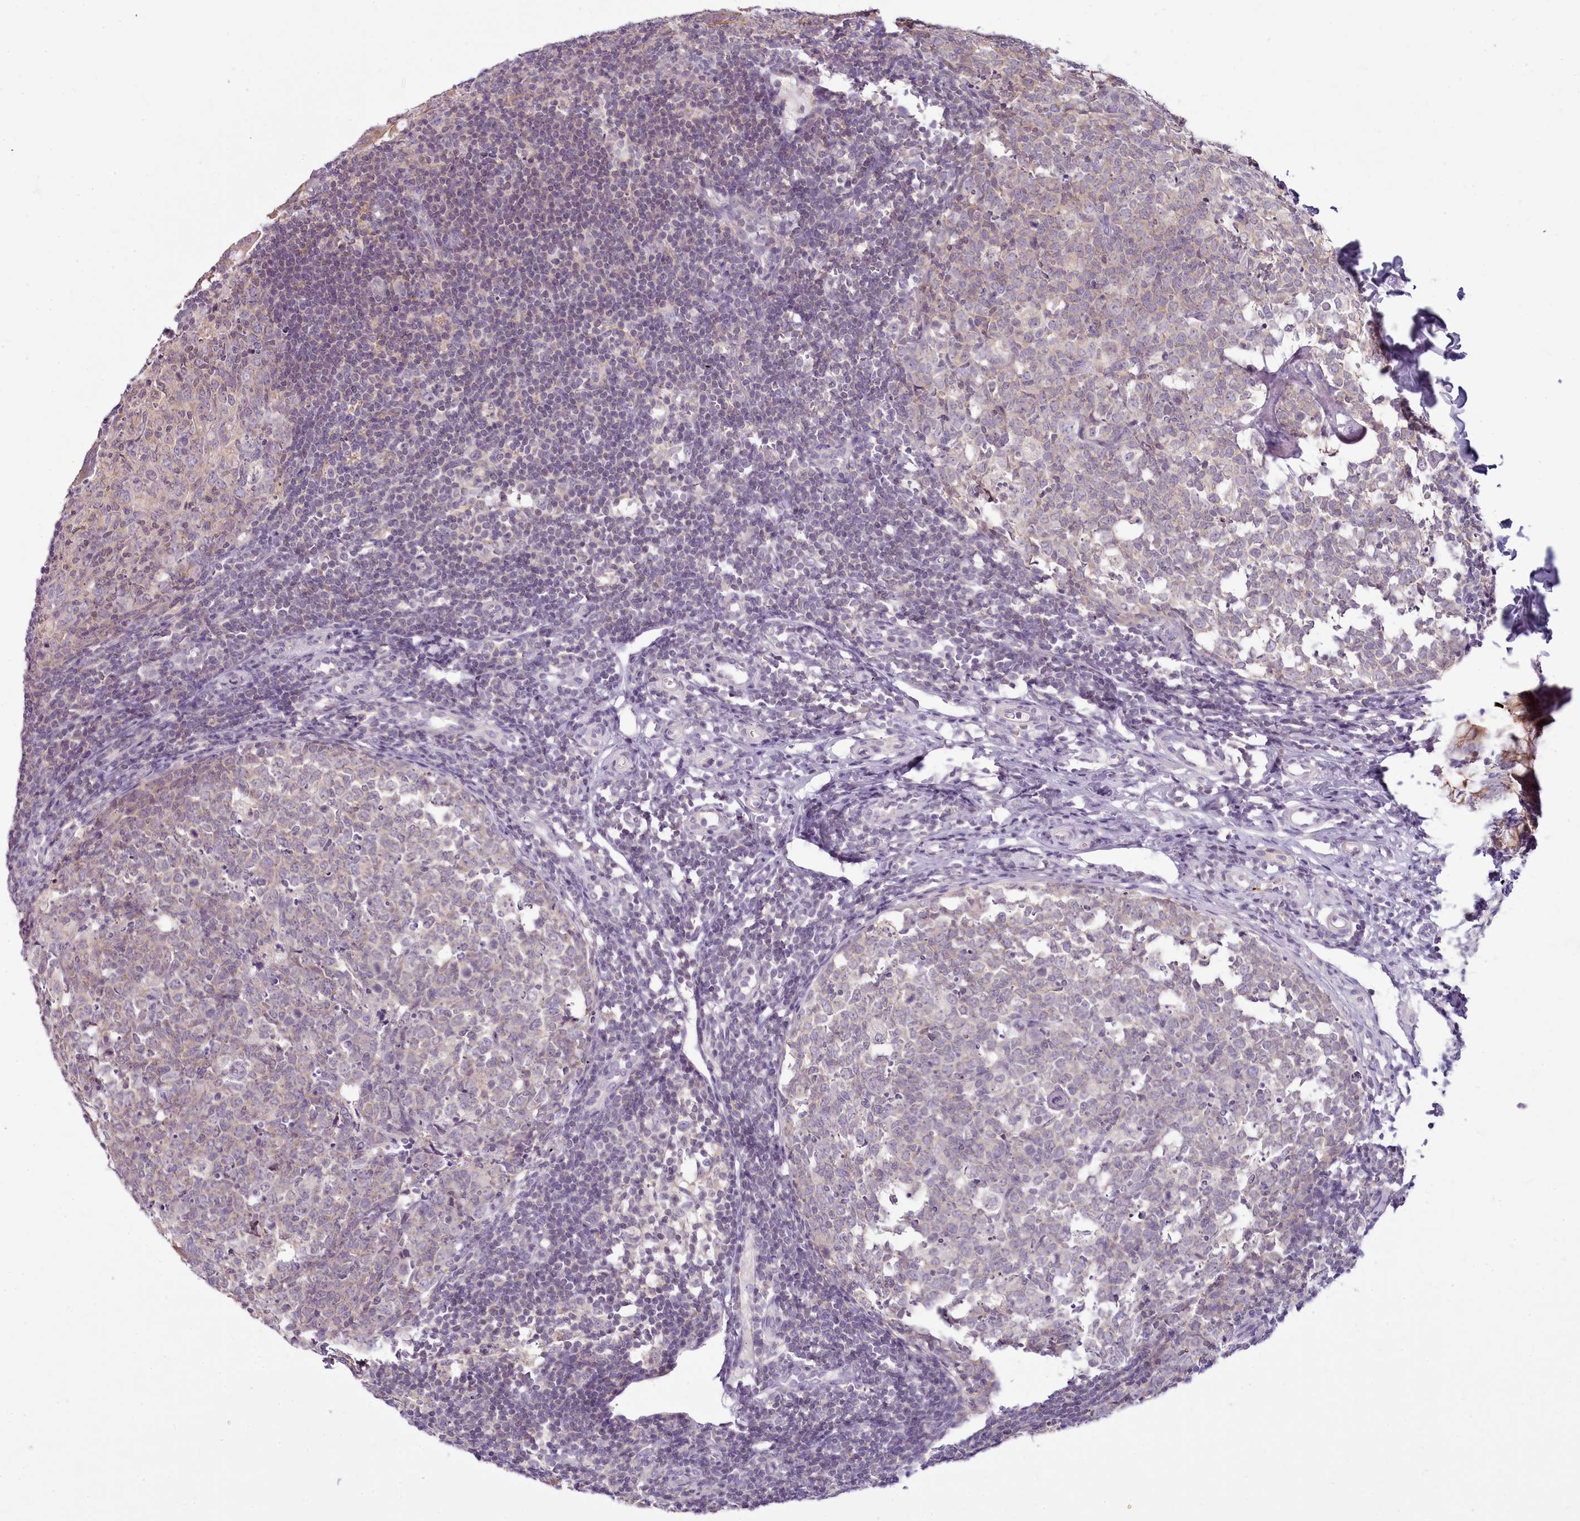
{"staining": {"intensity": "moderate", "quantity": "25%-75%", "location": "cytoplasmic/membranous"}, "tissue": "appendix", "cell_type": "Glandular cells", "image_type": "normal", "snomed": [{"axis": "morphology", "description": "Normal tissue, NOS"}, {"axis": "topography", "description": "Appendix"}], "caption": "Appendix stained for a protein (brown) reveals moderate cytoplasmic/membranous positive expression in approximately 25%-75% of glandular cells.", "gene": "CAPN7", "patient": {"sex": "male", "age": 14}}